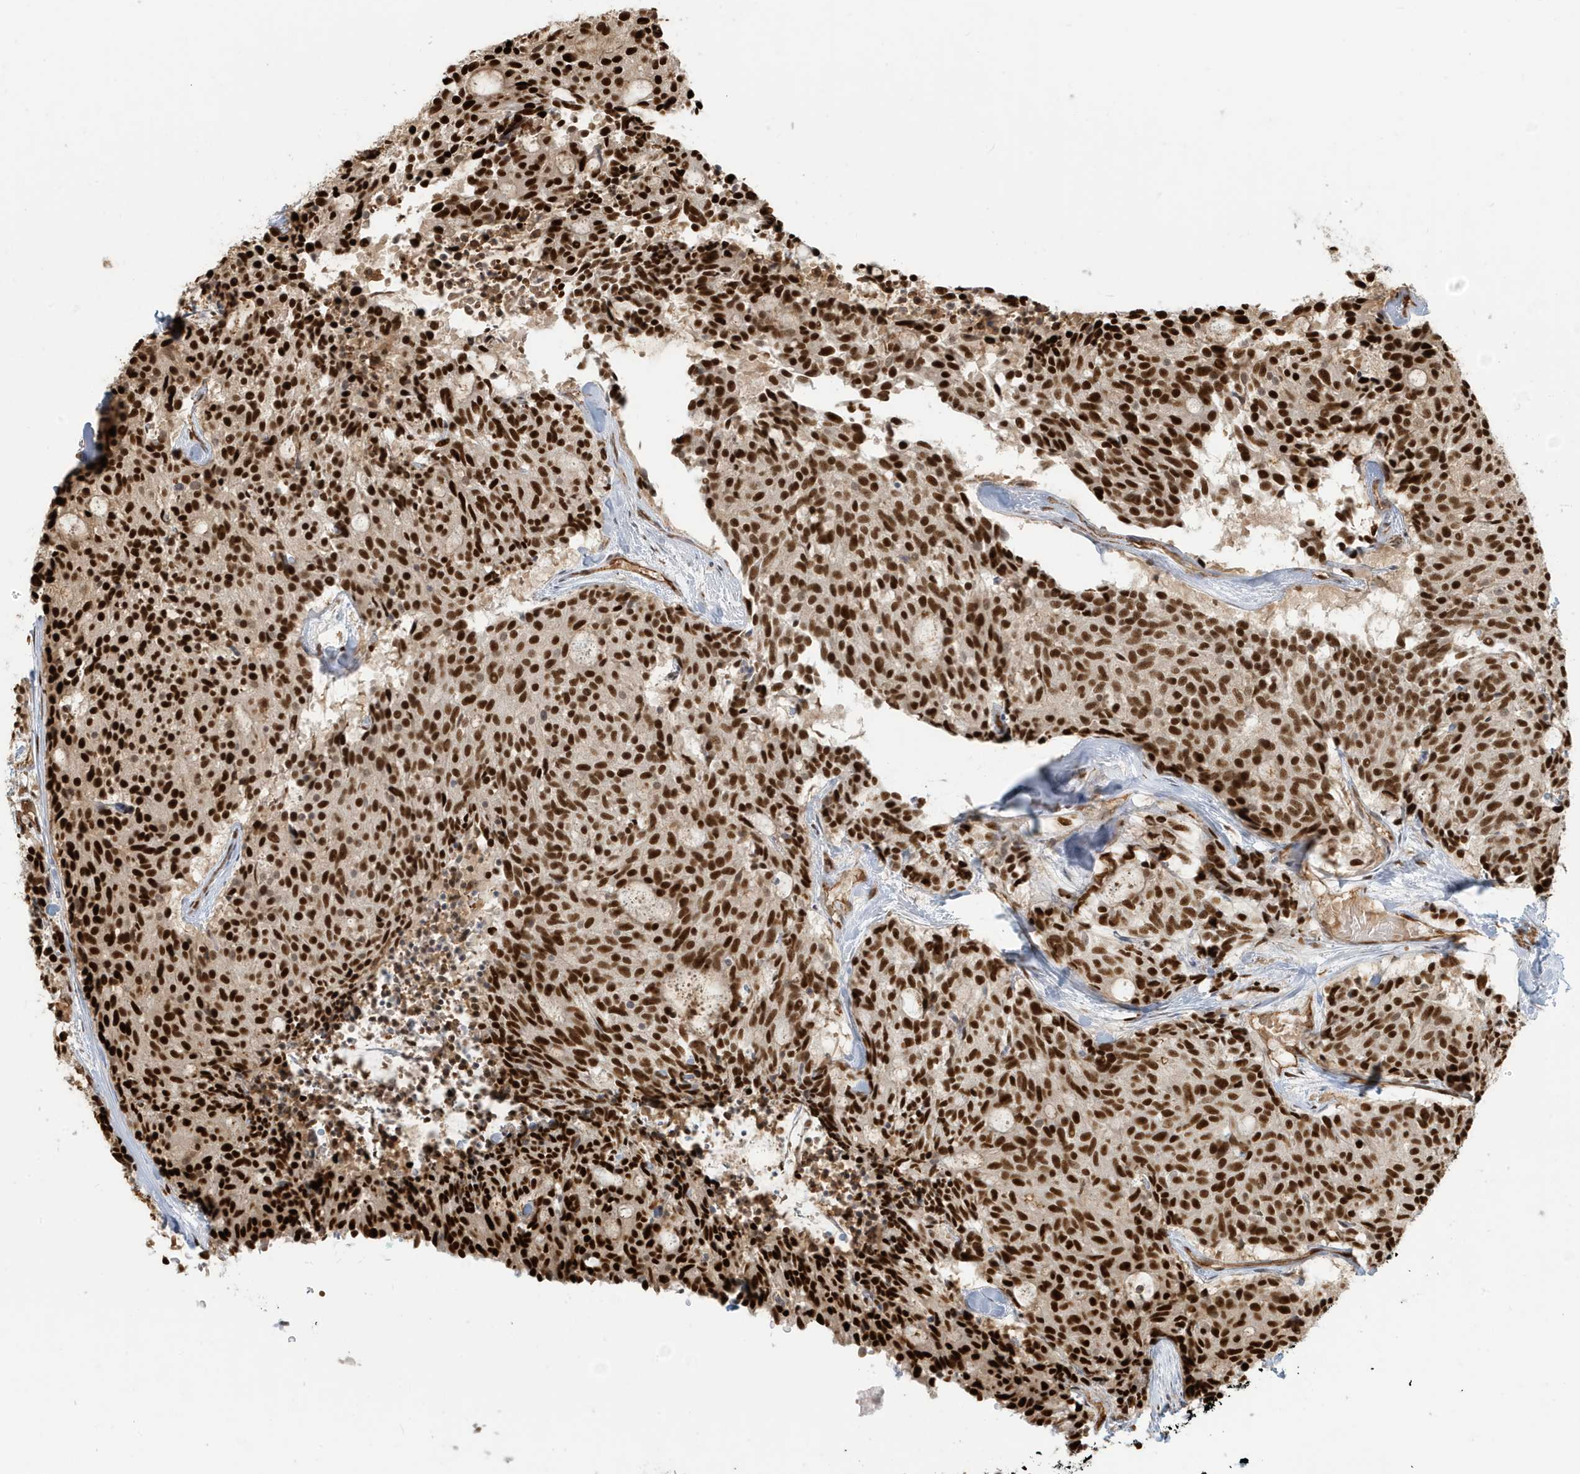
{"staining": {"intensity": "strong", "quantity": ">75%", "location": "nuclear"}, "tissue": "carcinoid", "cell_type": "Tumor cells", "image_type": "cancer", "snomed": [{"axis": "morphology", "description": "Carcinoid, malignant, NOS"}, {"axis": "topography", "description": "Pancreas"}], "caption": "Carcinoid stained with DAB immunohistochemistry shows high levels of strong nuclear positivity in about >75% of tumor cells.", "gene": "CKS2", "patient": {"sex": "female", "age": 54}}